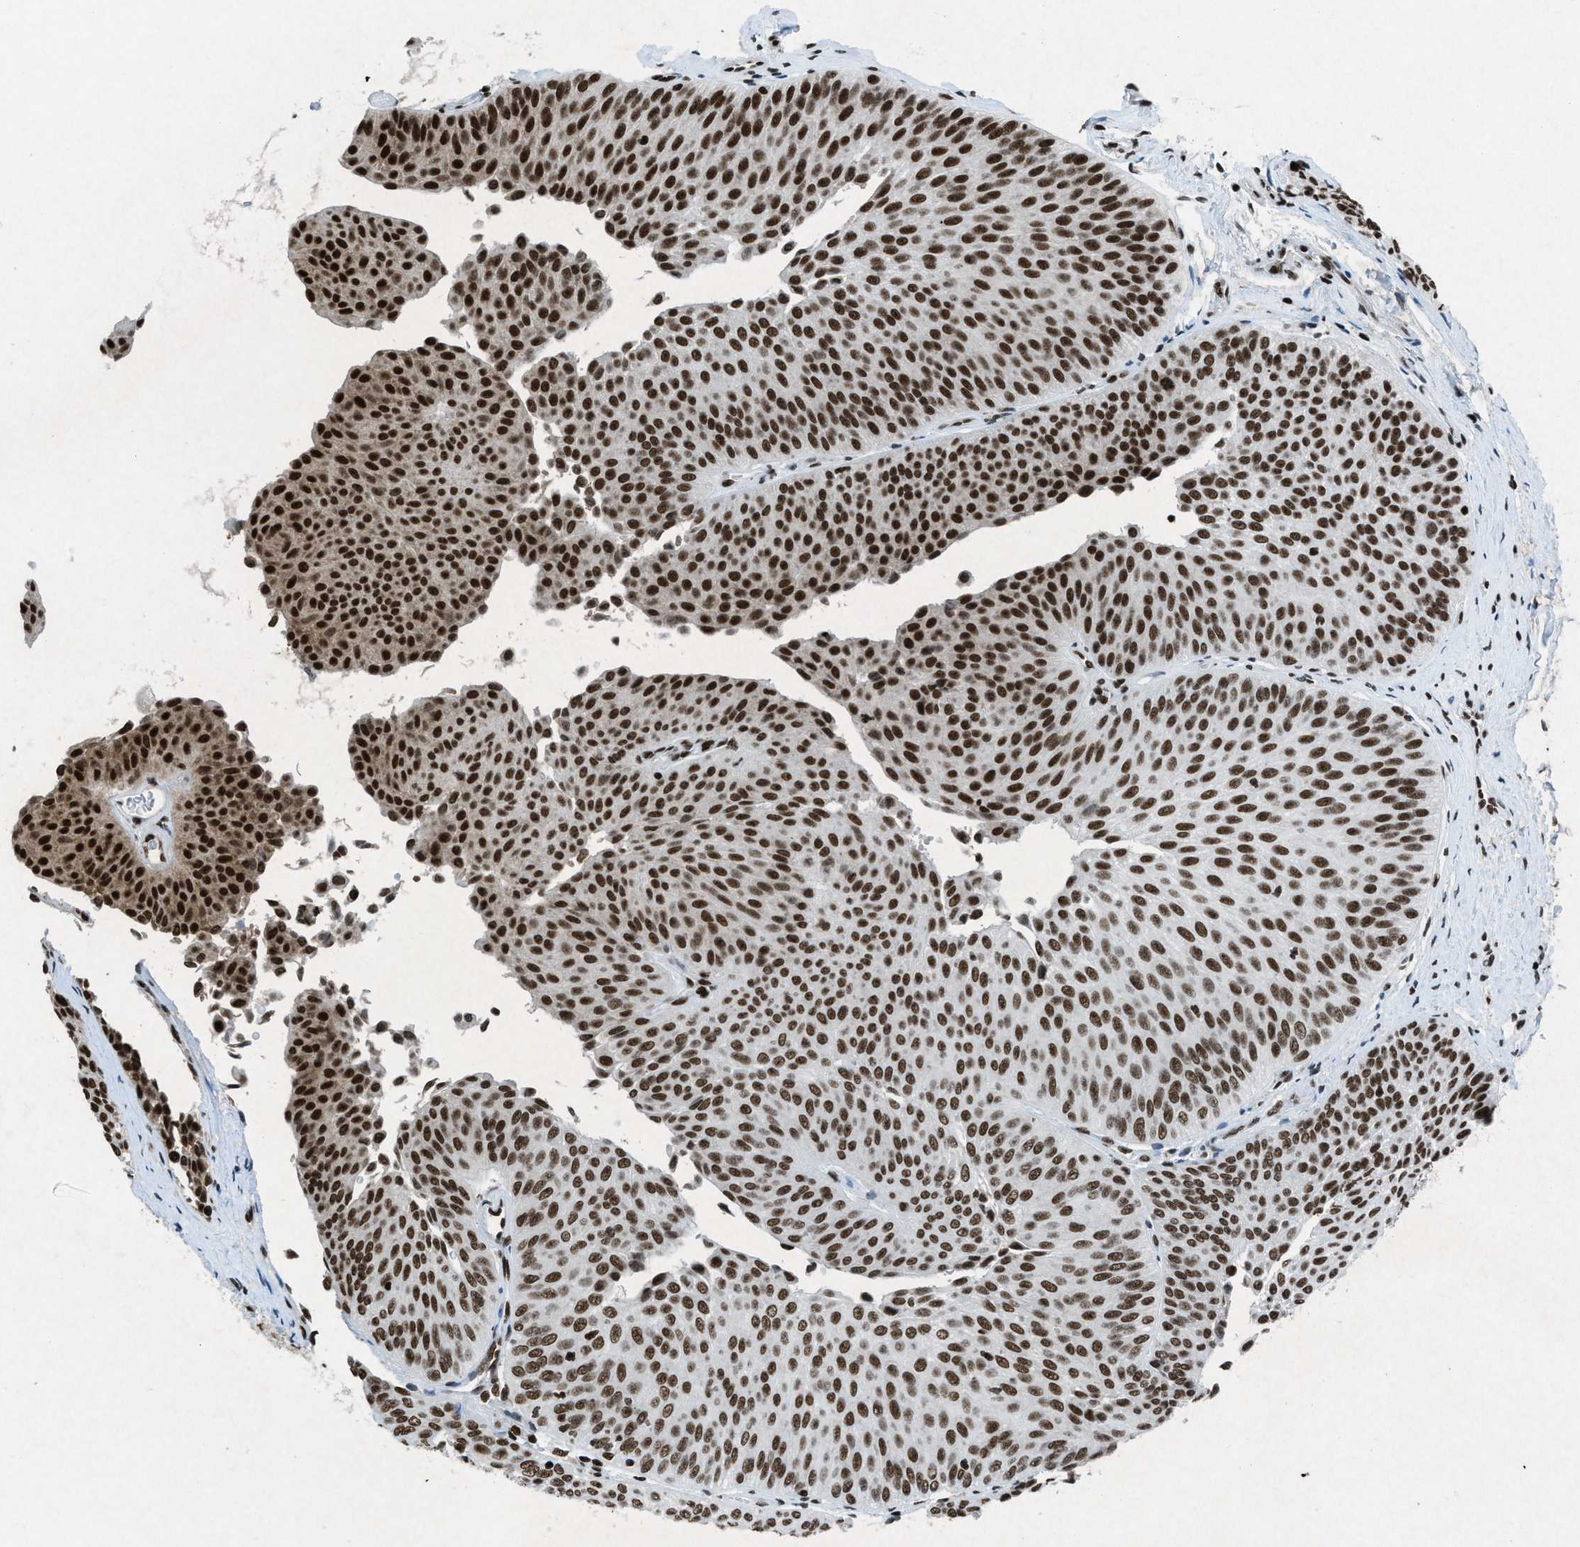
{"staining": {"intensity": "strong", "quantity": ">75%", "location": "nuclear"}, "tissue": "urothelial cancer", "cell_type": "Tumor cells", "image_type": "cancer", "snomed": [{"axis": "morphology", "description": "Urothelial carcinoma, Low grade"}, {"axis": "topography", "description": "Urinary bladder"}], "caption": "Human low-grade urothelial carcinoma stained for a protein (brown) reveals strong nuclear positive expression in about >75% of tumor cells.", "gene": "NXF1", "patient": {"sex": "female", "age": 60}}